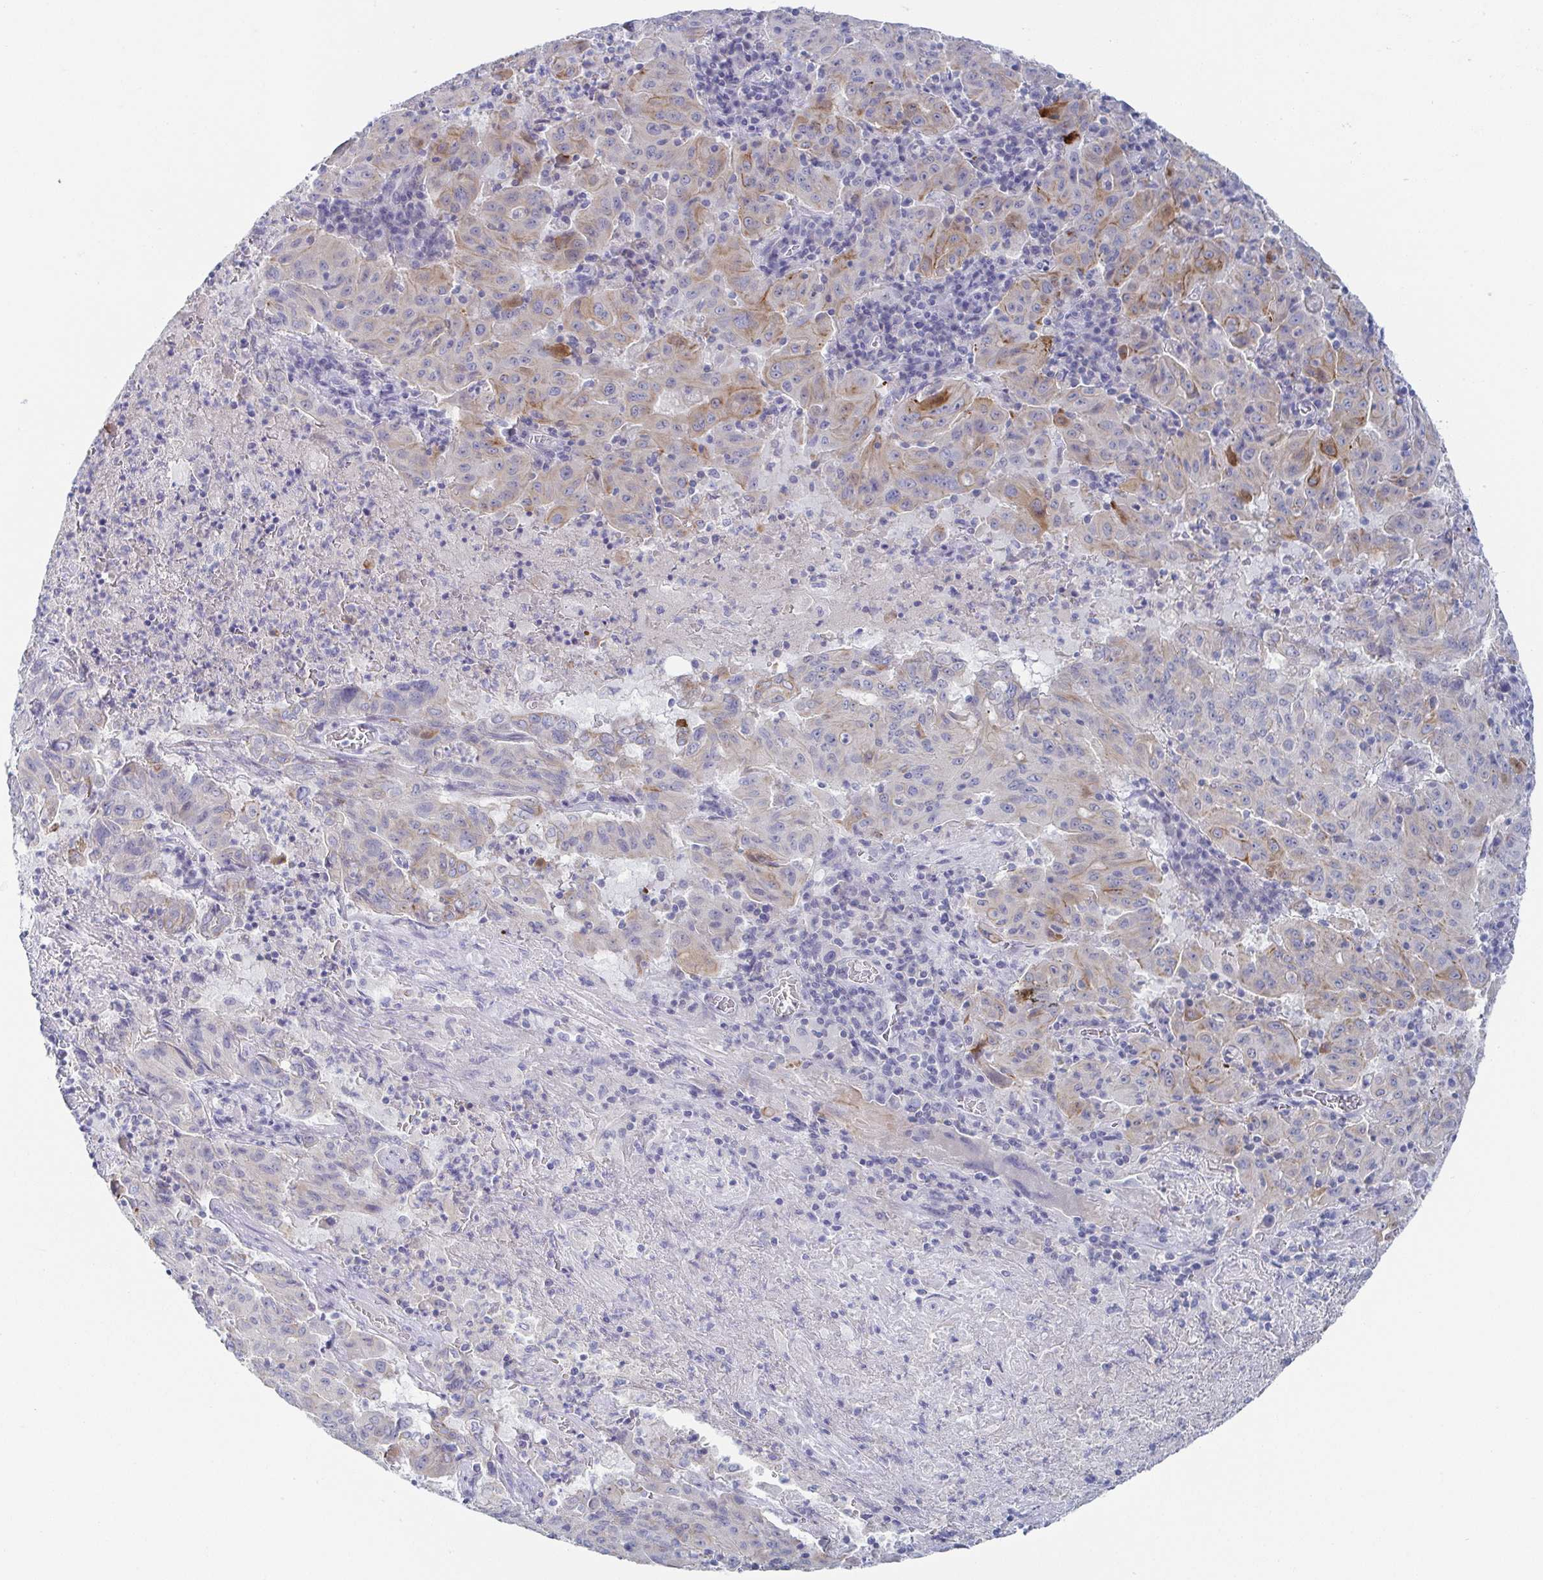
{"staining": {"intensity": "moderate", "quantity": "25%-75%", "location": "cytoplasmic/membranous"}, "tissue": "pancreatic cancer", "cell_type": "Tumor cells", "image_type": "cancer", "snomed": [{"axis": "morphology", "description": "Adenocarcinoma, NOS"}, {"axis": "topography", "description": "Pancreas"}], "caption": "An immunohistochemistry (IHC) histopathology image of tumor tissue is shown. Protein staining in brown shows moderate cytoplasmic/membranous positivity in adenocarcinoma (pancreatic) within tumor cells. Nuclei are stained in blue.", "gene": "RHOV", "patient": {"sex": "male", "age": 63}}